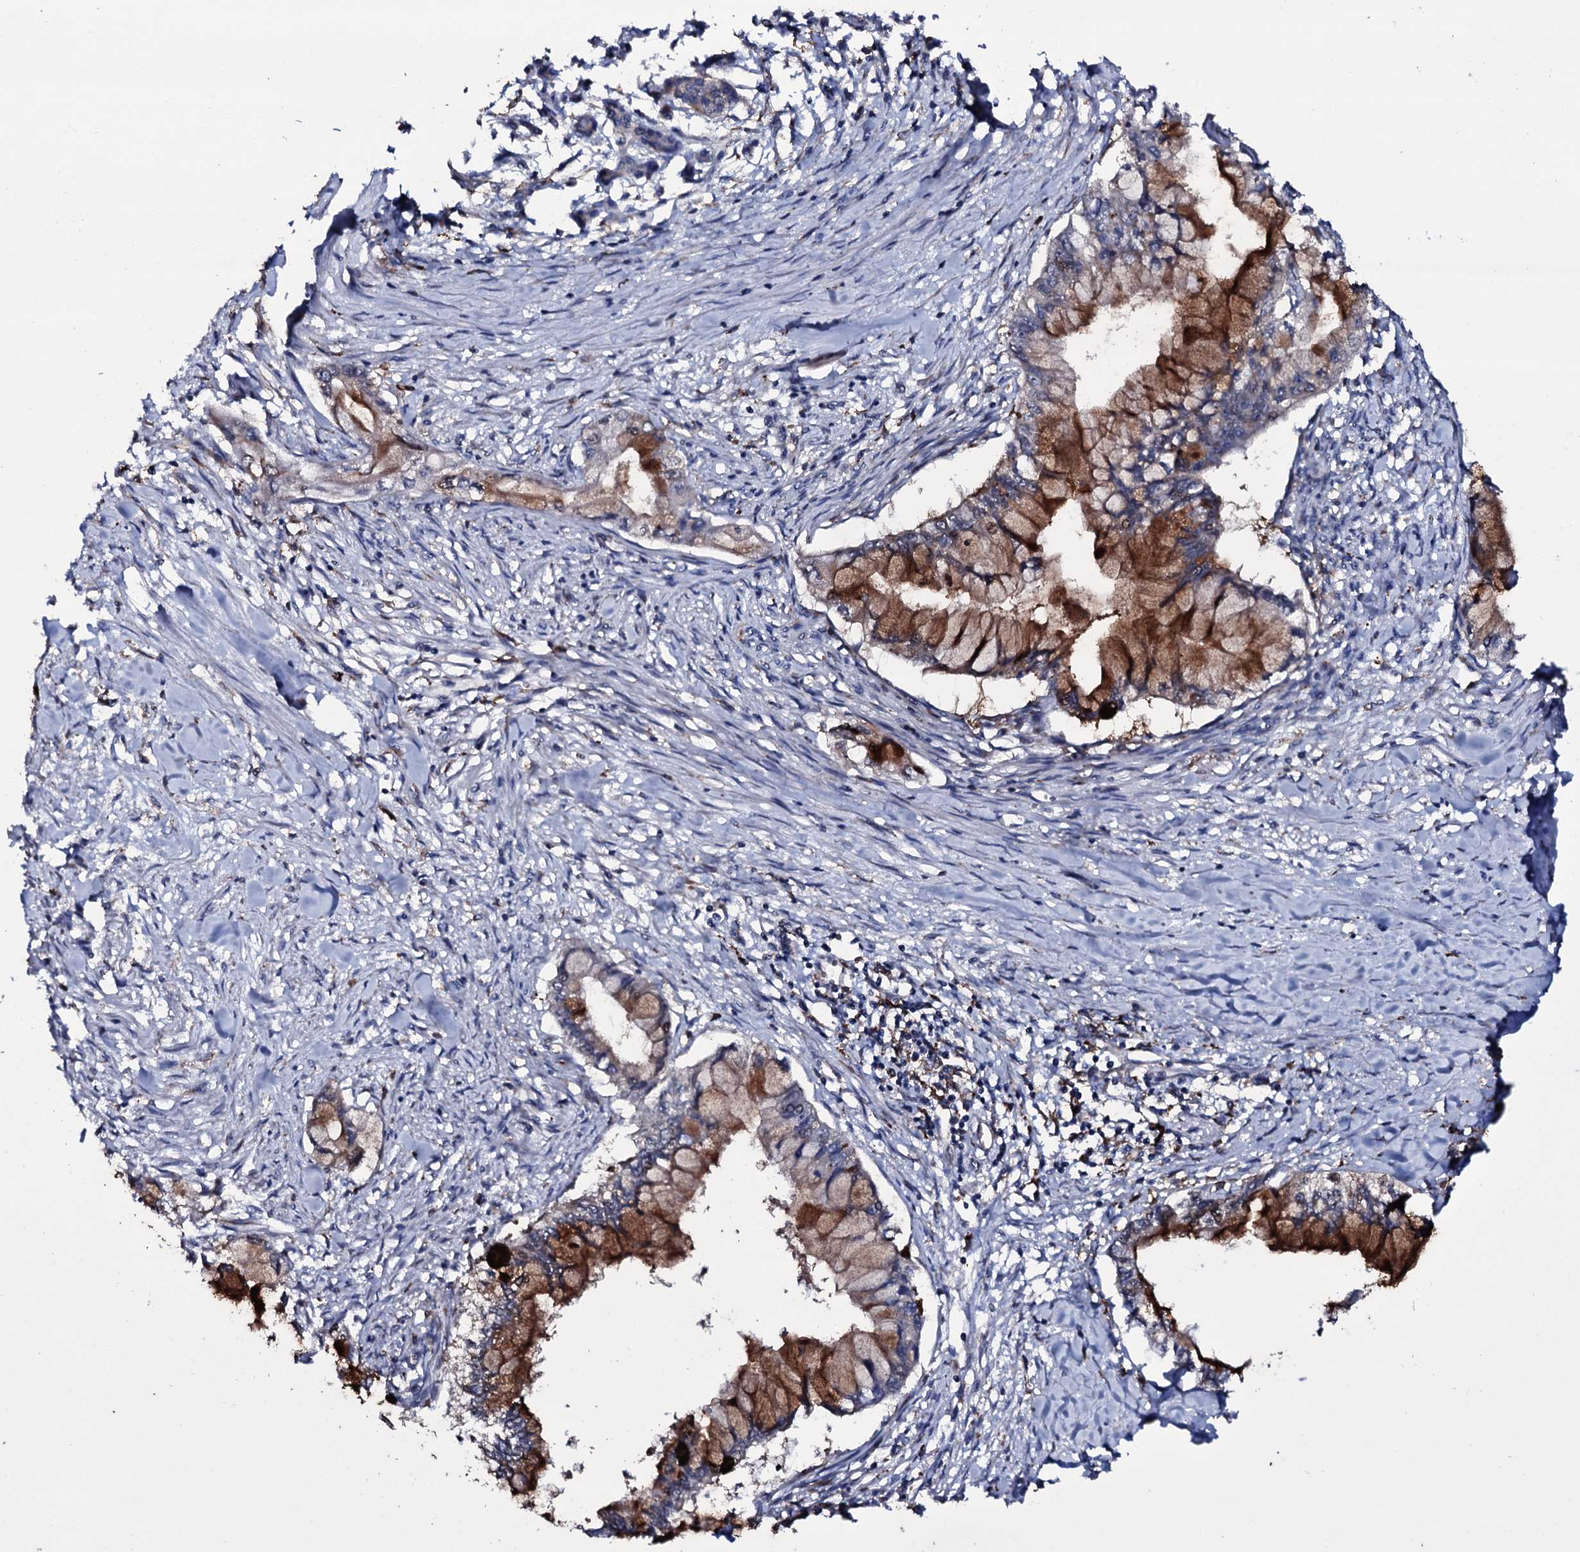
{"staining": {"intensity": "strong", "quantity": "25%-75%", "location": "cytoplasmic/membranous"}, "tissue": "pancreatic cancer", "cell_type": "Tumor cells", "image_type": "cancer", "snomed": [{"axis": "morphology", "description": "Adenocarcinoma, NOS"}, {"axis": "topography", "description": "Pancreas"}], "caption": "Immunohistochemical staining of pancreatic cancer (adenocarcinoma) demonstrates strong cytoplasmic/membranous protein expression in about 25%-75% of tumor cells.", "gene": "ZSWIM8", "patient": {"sex": "male", "age": 48}}